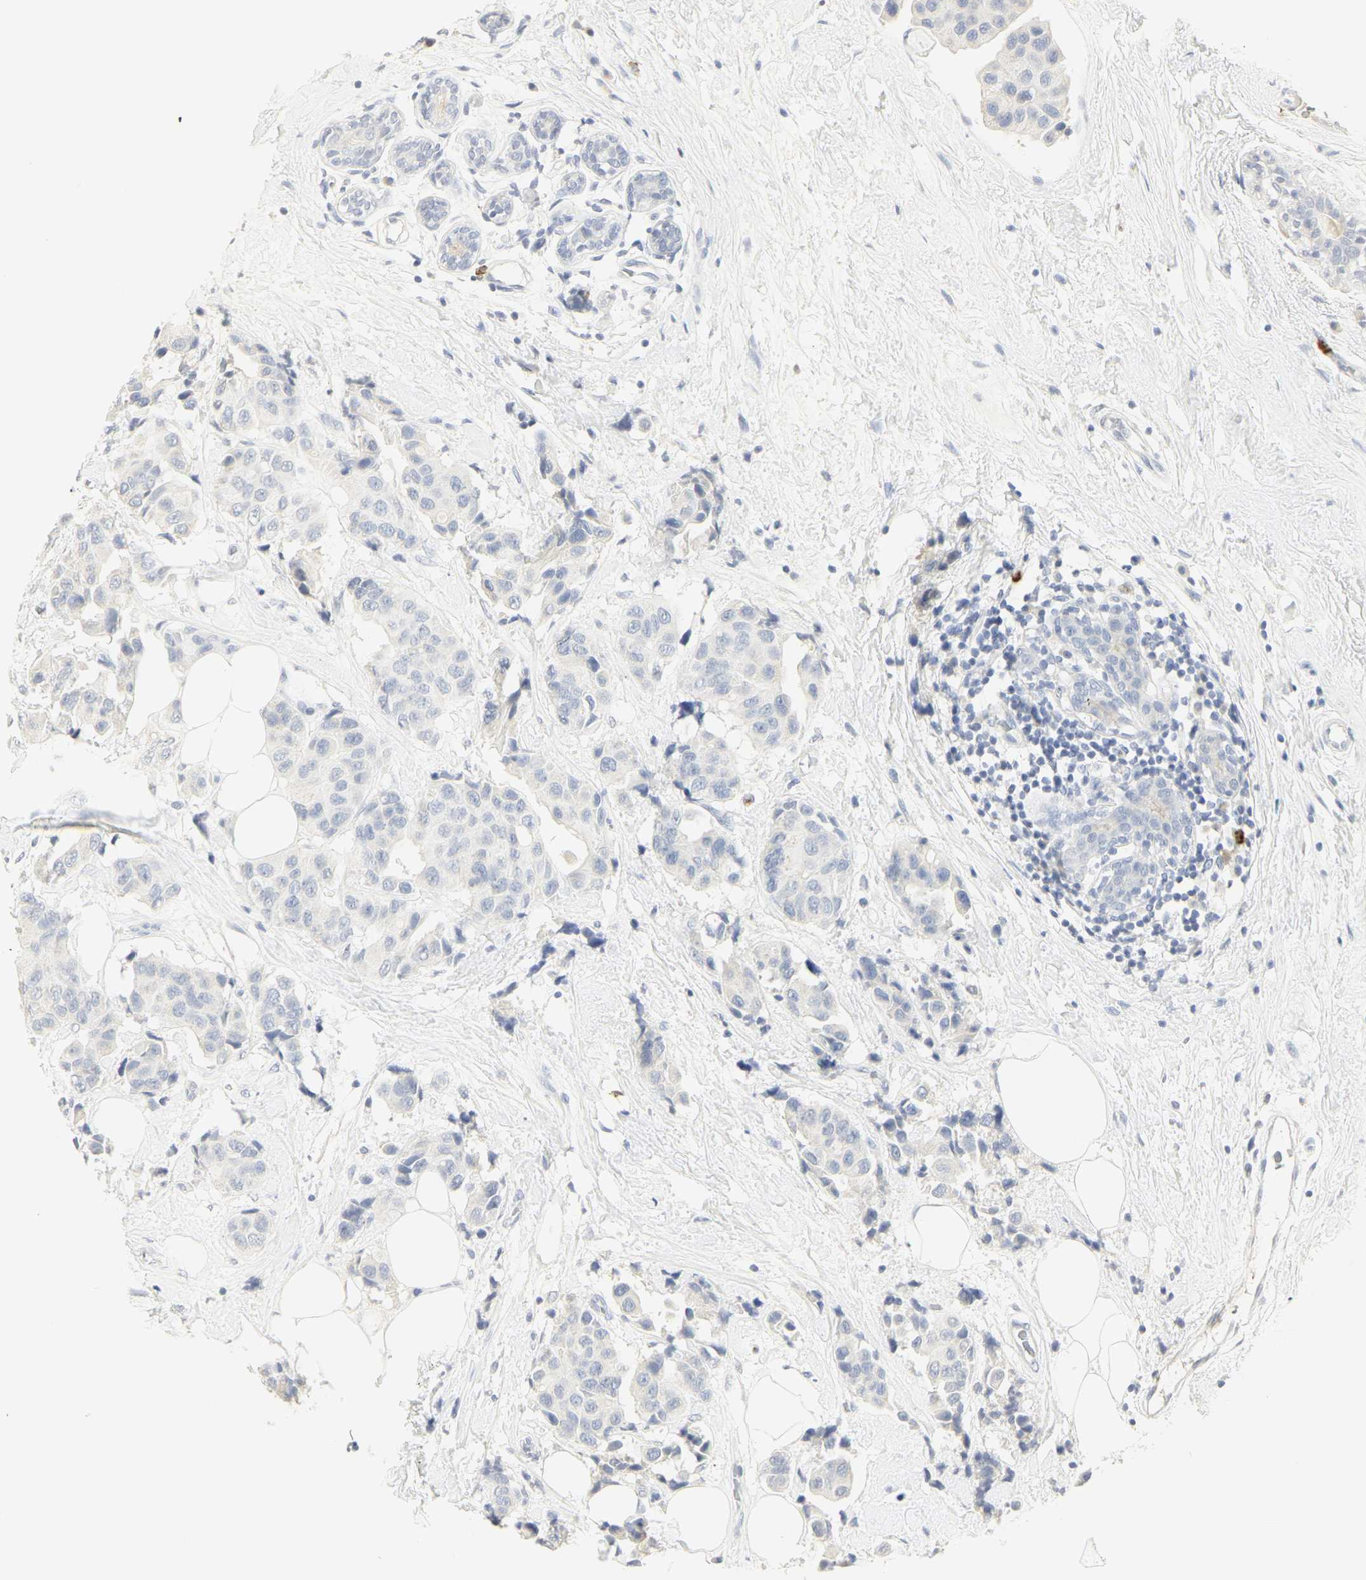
{"staining": {"intensity": "negative", "quantity": "none", "location": "none"}, "tissue": "breast cancer", "cell_type": "Tumor cells", "image_type": "cancer", "snomed": [{"axis": "morphology", "description": "Normal tissue, NOS"}, {"axis": "morphology", "description": "Duct carcinoma"}, {"axis": "topography", "description": "Breast"}], "caption": "DAB immunohistochemical staining of human breast cancer (invasive ductal carcinoma) shows no significant staining in tumor cells. The staining is performed using DAB (3,3'-diaminobenzidine) brown chromogen with nuclei counter-stained in using hematoxylin.", "gene": "MPO", "patient": {"sex": "female", "age": 39}}